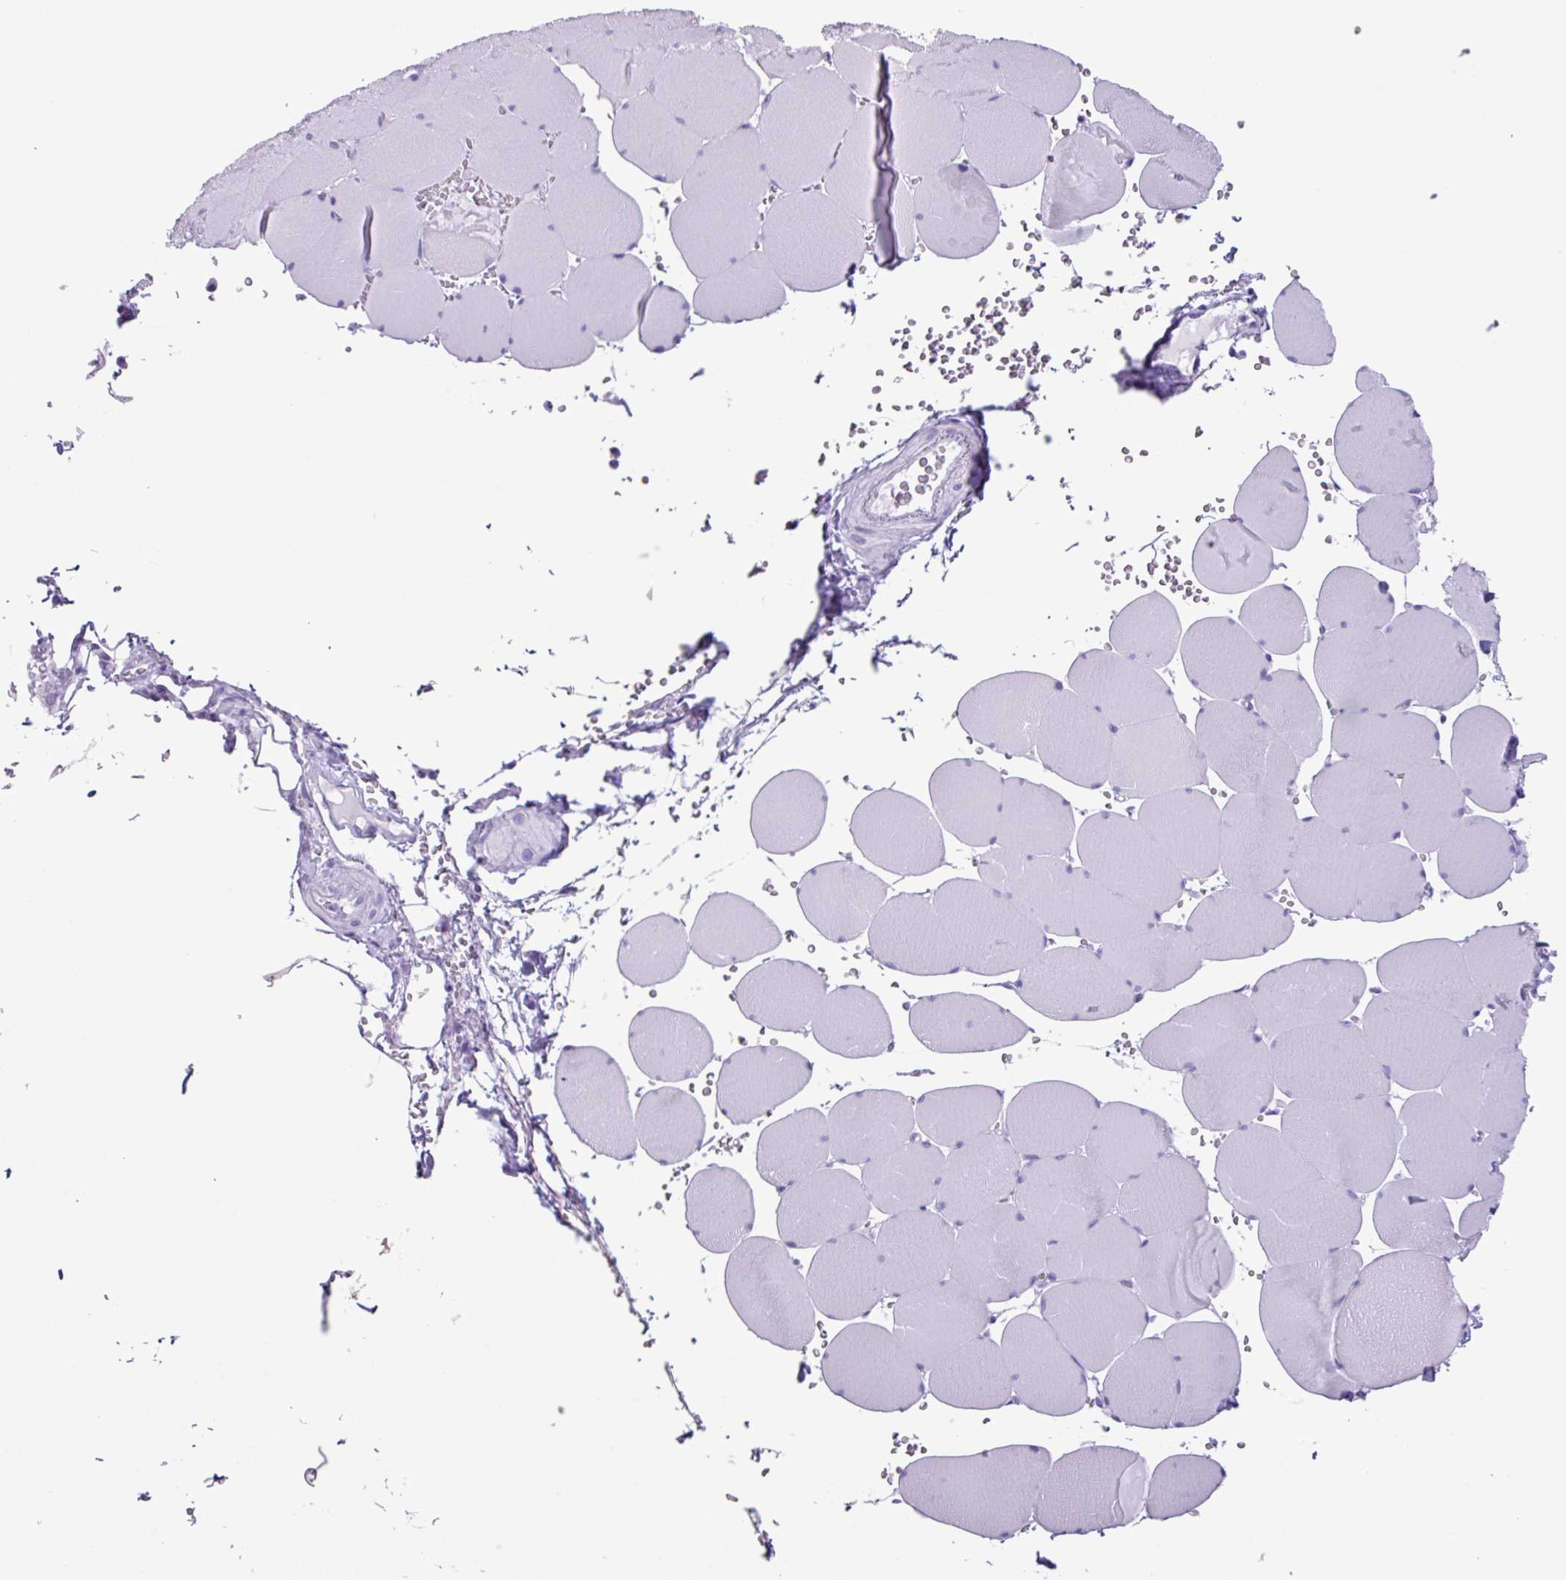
{"staining": {"intensity": "negative", "quantity": "none", "location": "none"}, "tissue": "skeletal muscle", "cell_type": "Myocytes", "image_type": "normal", "snomed": [{"axis": "morphology", "description": "Normal tissue, NOS"}, {"axis": "topography", "description": "Skeletal muscle"}, {"axis": "topography", "description": "Head-Neck"}], "caption": "The micrograph displays no significant staining in myocytes of skeletal muscle. (DAB immunohistochemistry visualized using brightfield microscopy, high magnification).", "gene": "AGO3", "patient": {"sex": "male", "age": 66}}